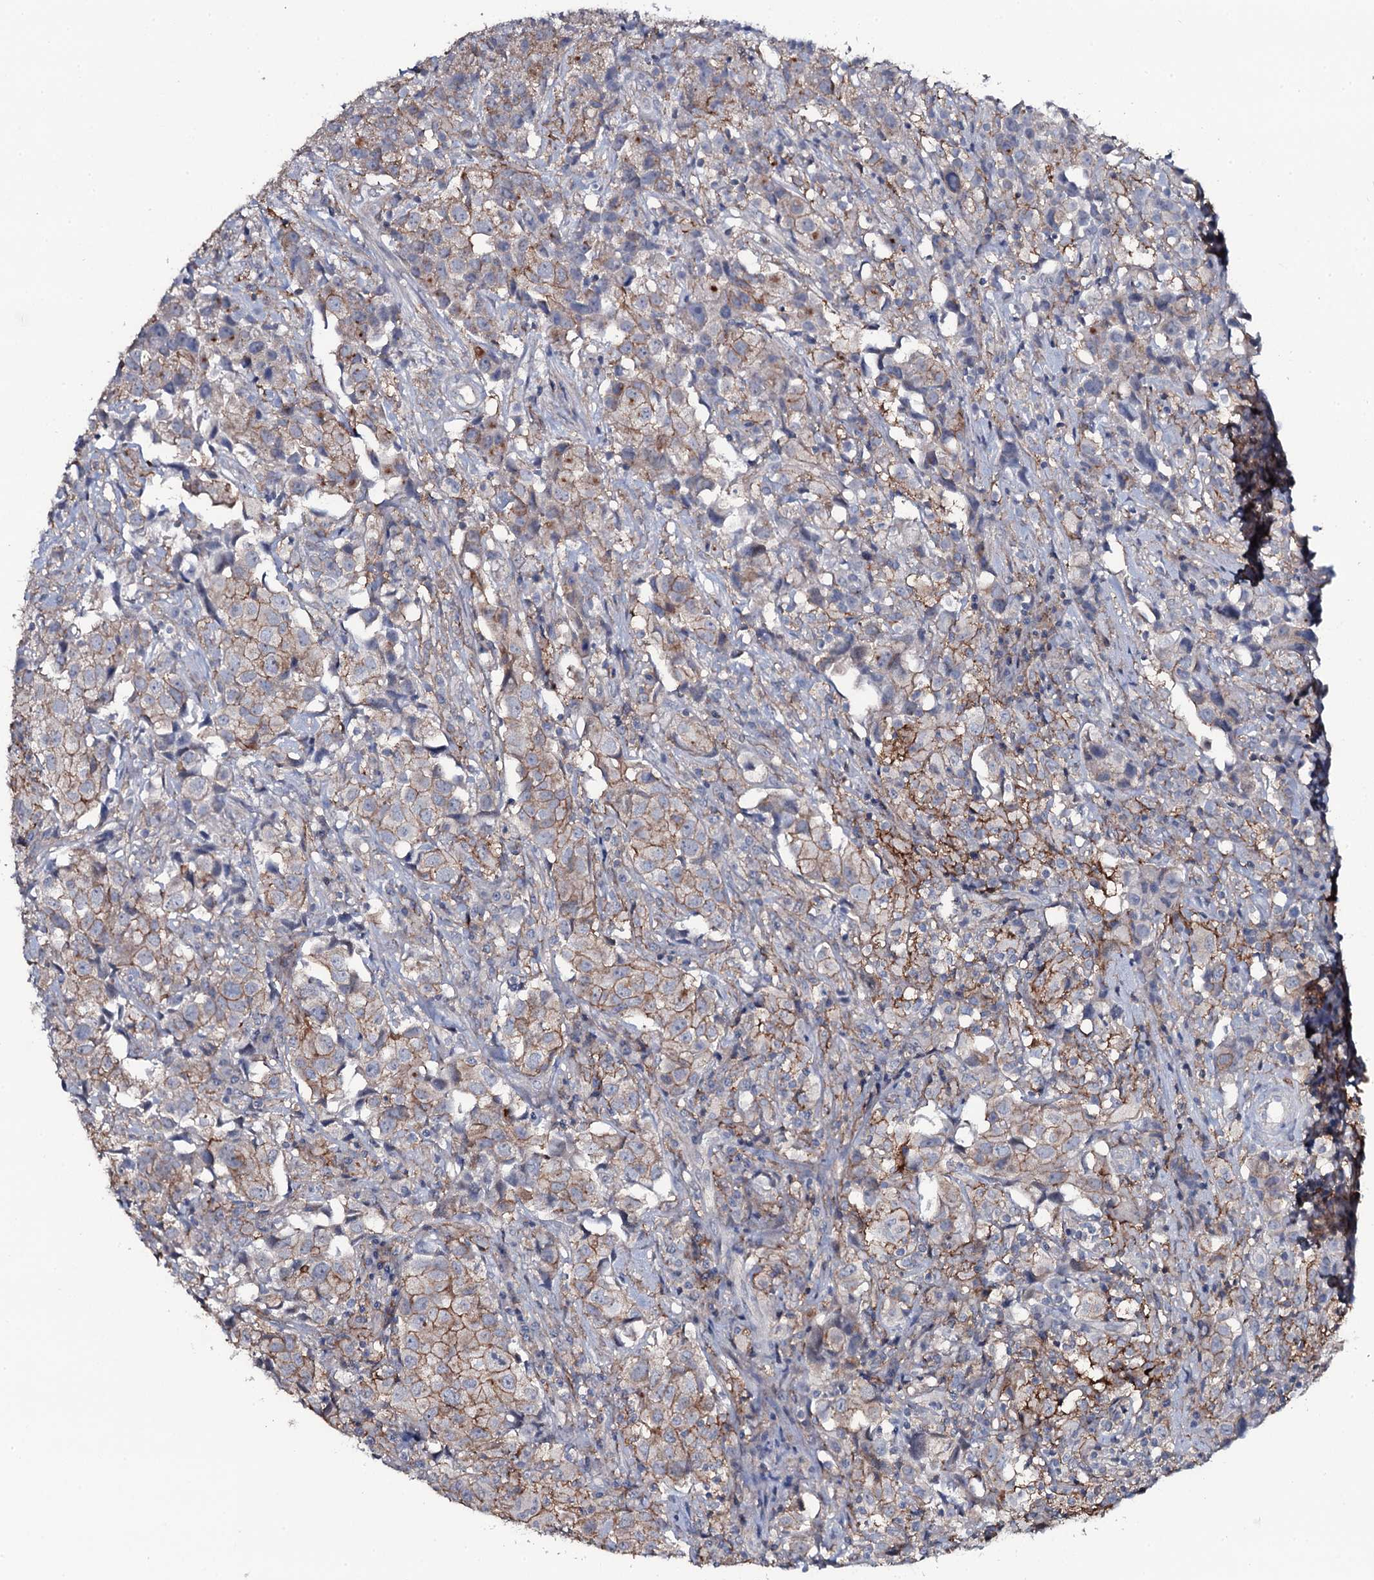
{"staining": {"intensity": "moderate", "quantity": ">75%", "location": "cytoplasmic/membranous"}, "tissue": "urothelial cancer", "cell_type": "Tumor cells", "image_type": "cancer", "snomed": [{"axis": "morphology", "description": "Urothelial carcinoma, High grade"}, {"axis": "topography", "description": "Urinary bladder"}], "caption": "Immunohistochemistry micrograph of high-grade urothelial carcinoma stained for a protein (brown), which shows medium levels of moderate cytoplasmic/membranous expression in about >75% of tumor cells.", "gene": "SNAP23", "patient": {"sex": "female", "age": 75}}